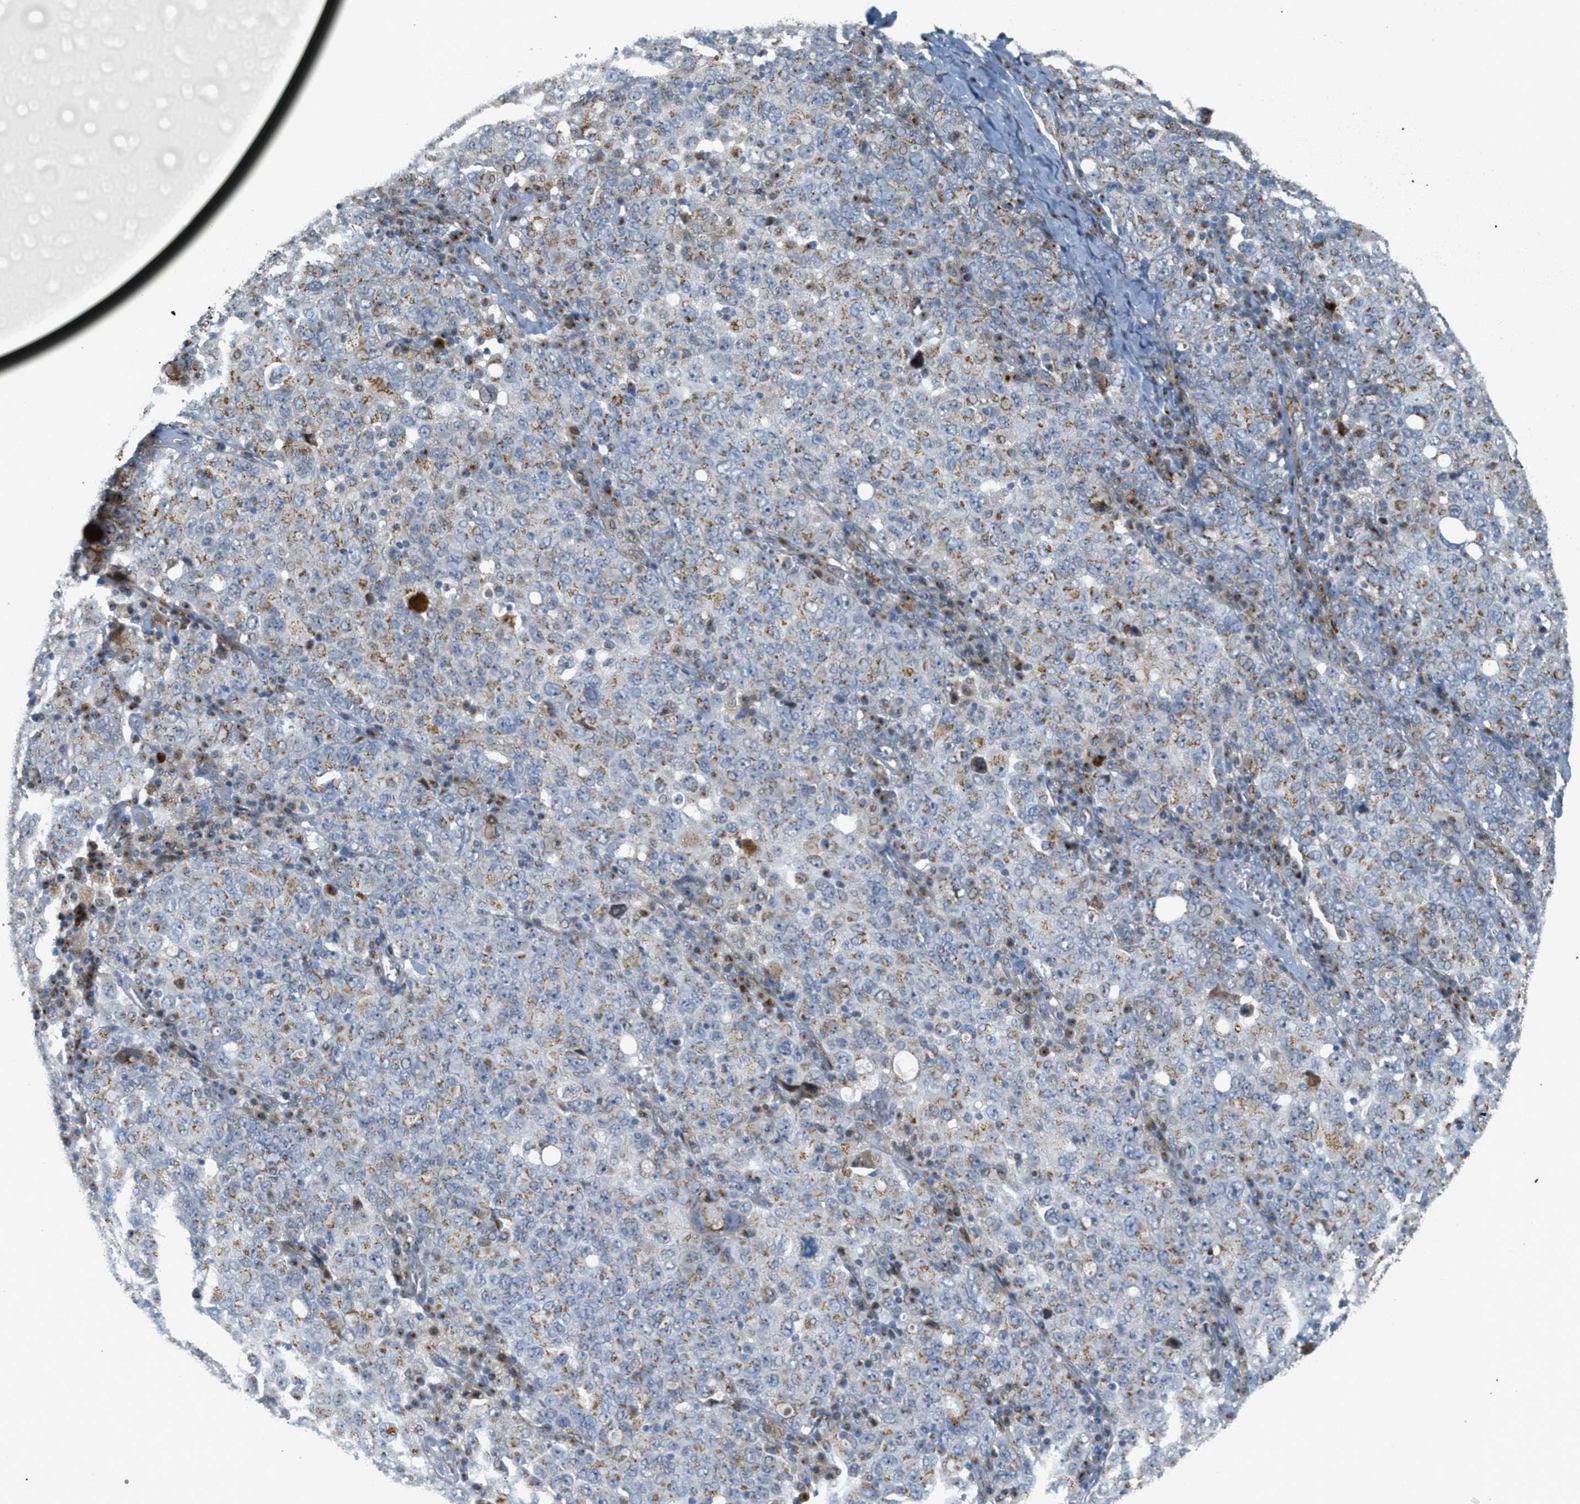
{"staining": {"intensity": "weak", "quantity": ">75%", "location": "cytoplasmic/membranous"}, "tissue": "ovarian cancer", "cell_type": "Tumor cells", "image_type": "cancer", "snomed": [{"axis": "morphology", "description": "Carcinoma, endometroid"}, {"axis": "topography", "description": "Ovary"}], "caption": "Endometroid carcinoma (ovarian) was stained to show a protein in brown. There is low levels of weak cytoplasmic/membranous expression in approximately >75% of tumor cells.", "gene": "ZFPL1", "patient": {"sex": "female", "age": 62}}